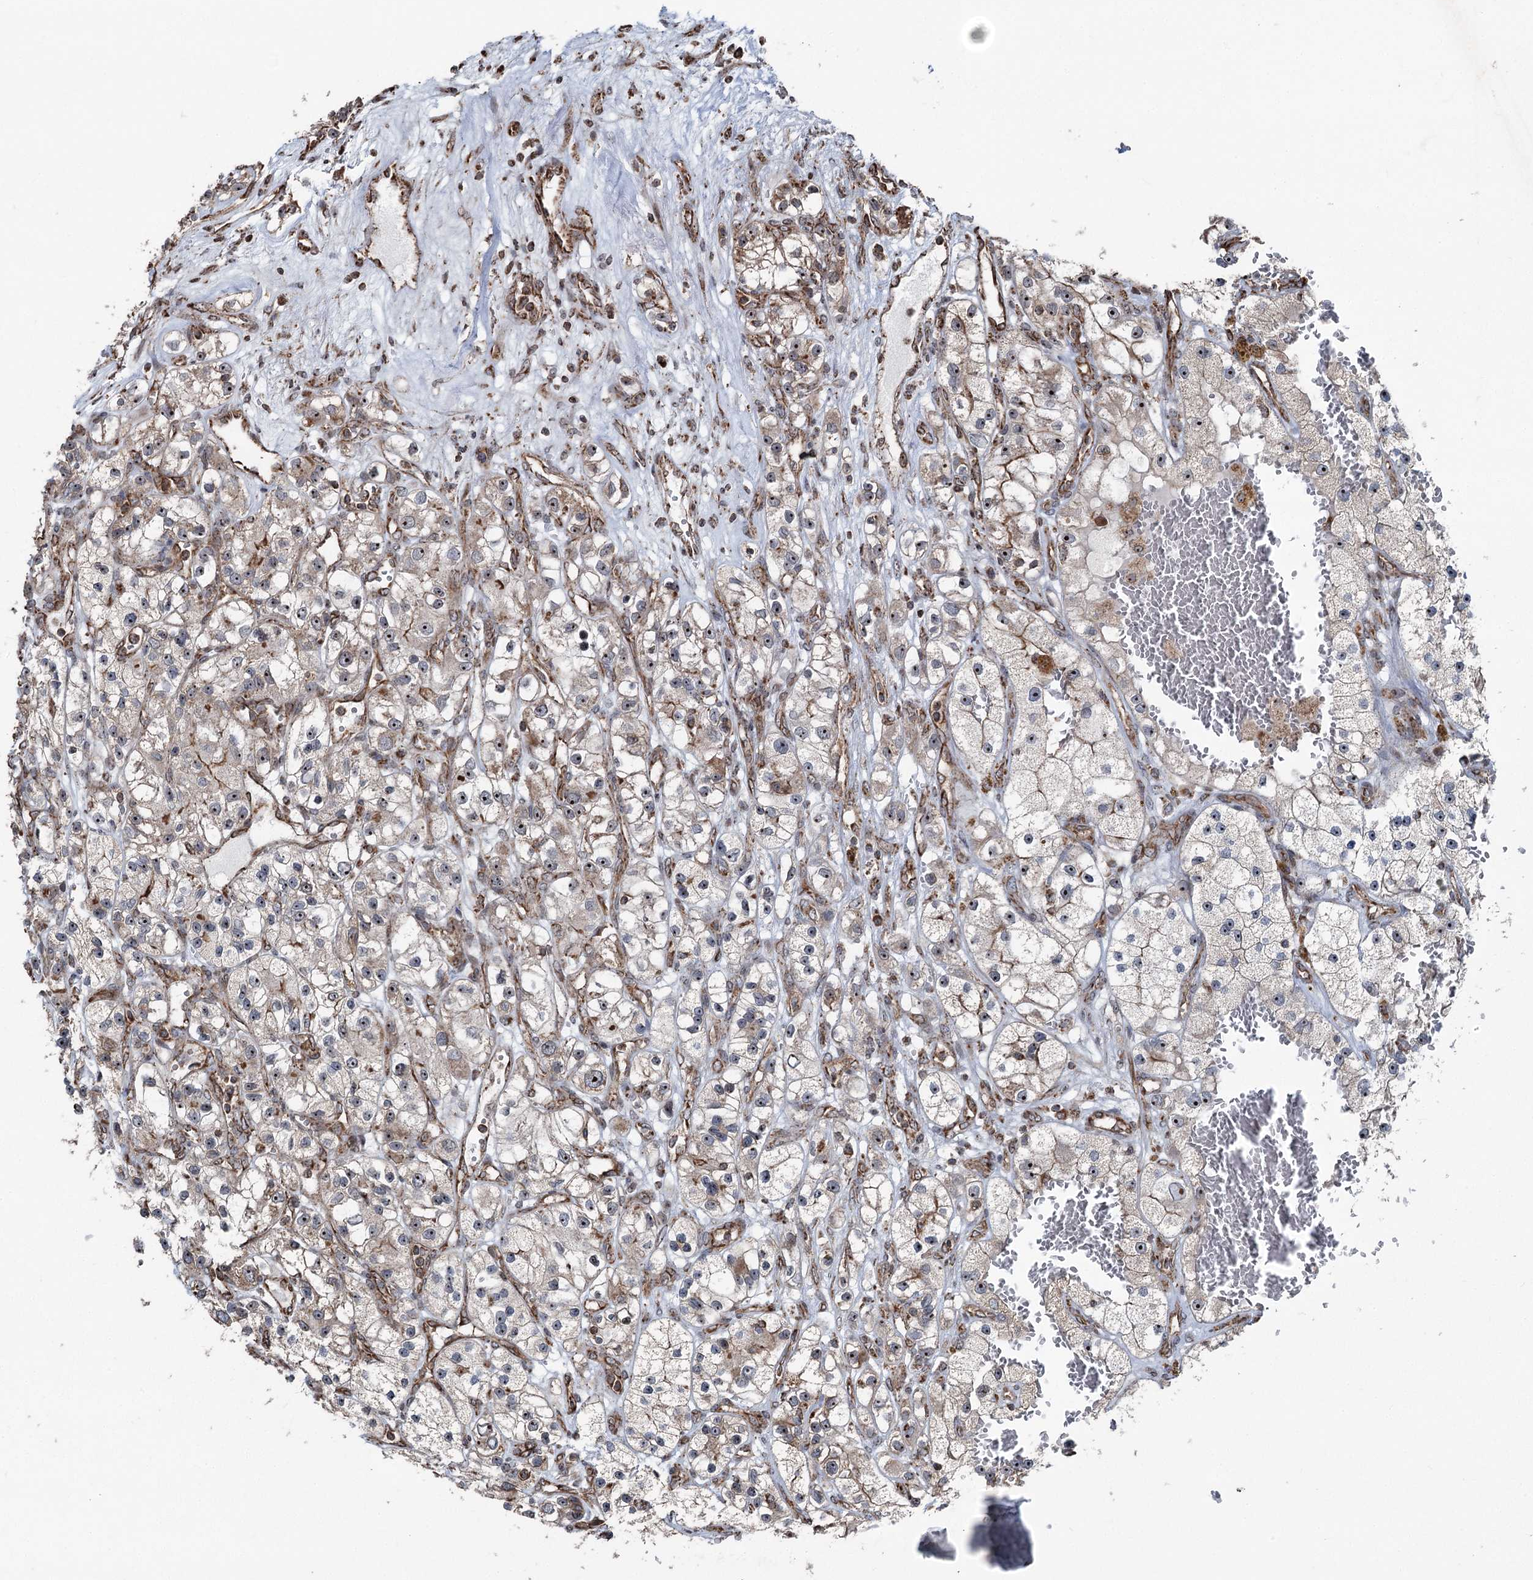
{"staining": {"intensity": "moderate", "quantity": ">75%", "location": "nuclear"}, "tissue": "renal cancer", "cell_type": "Tumor cells", "image_type": "cancer", "snomed": [{"axis": "morphology", "description": "Adenocarcinoma, NOS"}, {"axis": "topography", "description": "Kidney"}], "caption": "Adenocarcinoma (renal) tissue displays moderate nuclear staining in about >75% of tumor cells", "gene": "STEEP1", "patient": {"sex": "female", "age": 57}}